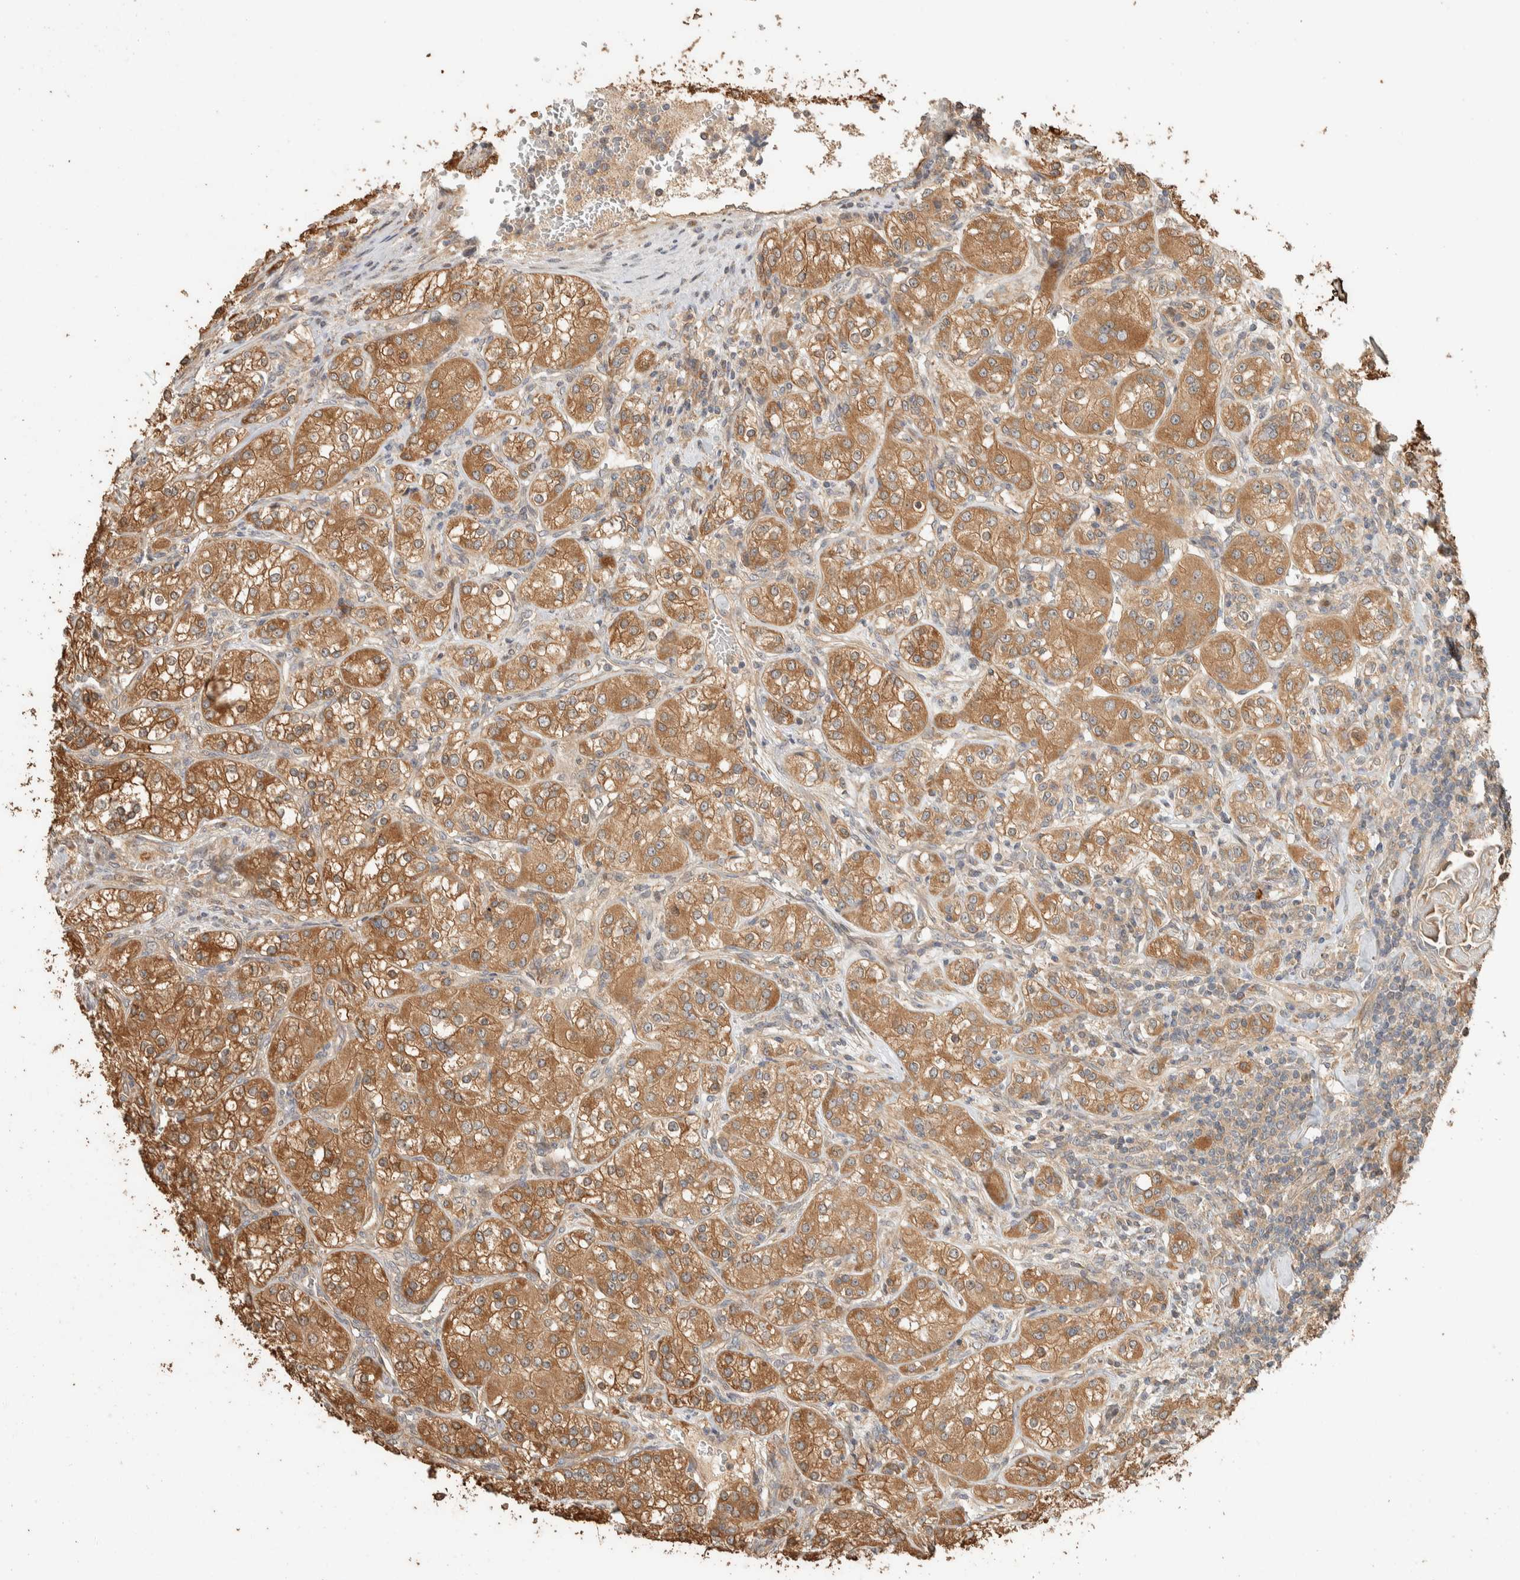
{"staining": {"intensity": "moderate", "quantity": ">75%", "location": "cytoplasmic/membranous"}, "tissue": "renal cancer", "cell_type": "Tumor cells", "image_type": "cancer", "snomed": [{"axis": "morphology", "description": "Adenocarcinoma, NOS"}, {"axis": "topography", "description": "Kidney"}], "caption": "High-power microscopy captured an immunohistochemistry photomicrograph of renal cancer (adenocarcinoma), revealing moderate cytoplasmic/membranous expression in about >75% of tumor cells. (Brightfield microscopy of DAB IHC at high magnification).", "gene": "EXOC7", "patient": {"sex": "male", "age": 77}}